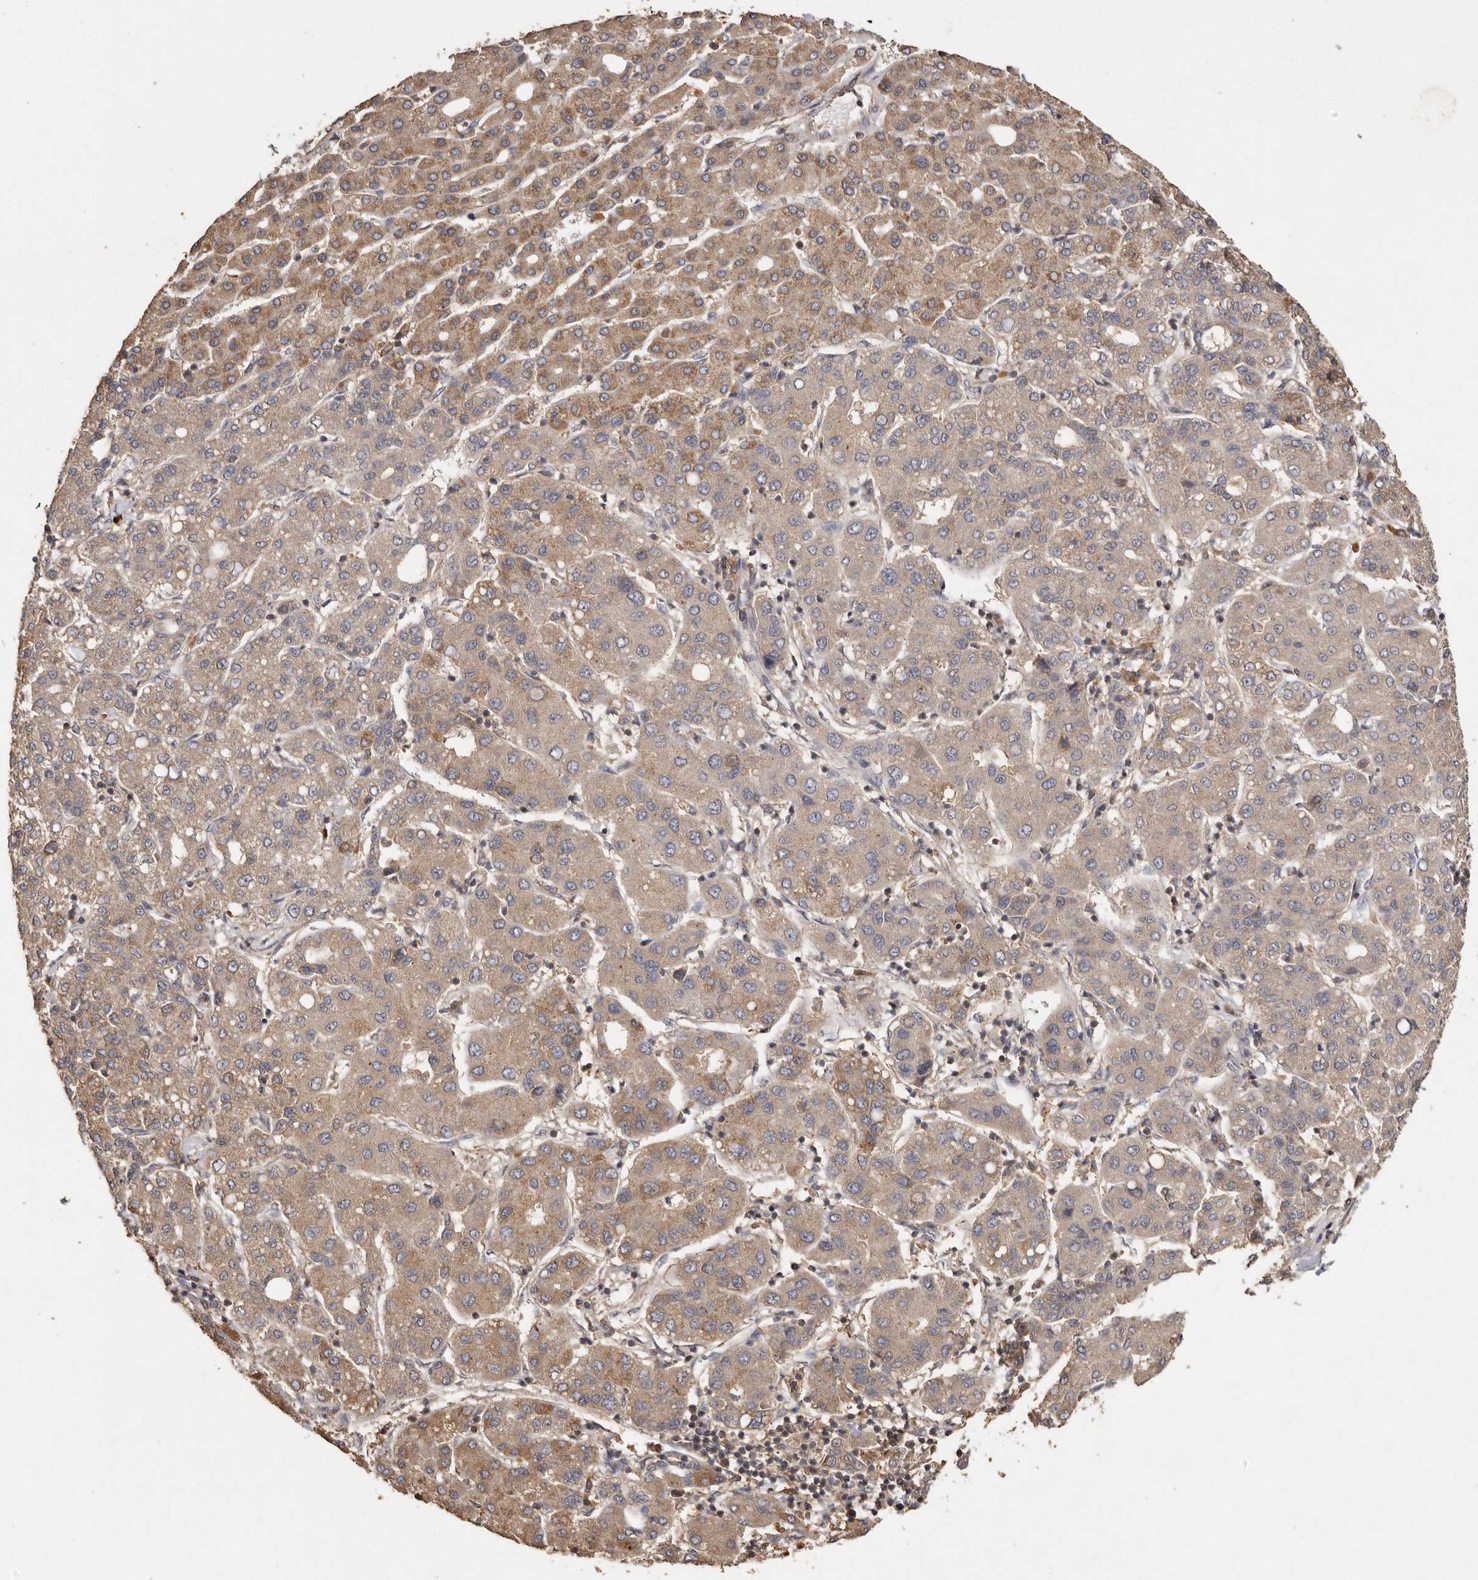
{"staining": {"intensity": "moderate", "quantity": ">75%", "location": "cytoplasmic/membranous"}, "tissue": "liver cancer", "cell_type": "Tumor cells", "image_type": "cancer", "snomed": [{"axis": "morphology", "description": "Carcinoma, Hepatocellular, NOS"}, {"axis": "topography", "description": "Liver"}], "caption": "The photomicrograph demonstrates staining of liver cancer (hepatocellular carcinoma), revealing moderate cytoplasmic/membranous protein positivity (brown color) within tumor cells. (Brightfield microscopy of DAB IHC at high magnification).", "gene": "RWDD1", "patient": {"sex": "male", "age": 65}}